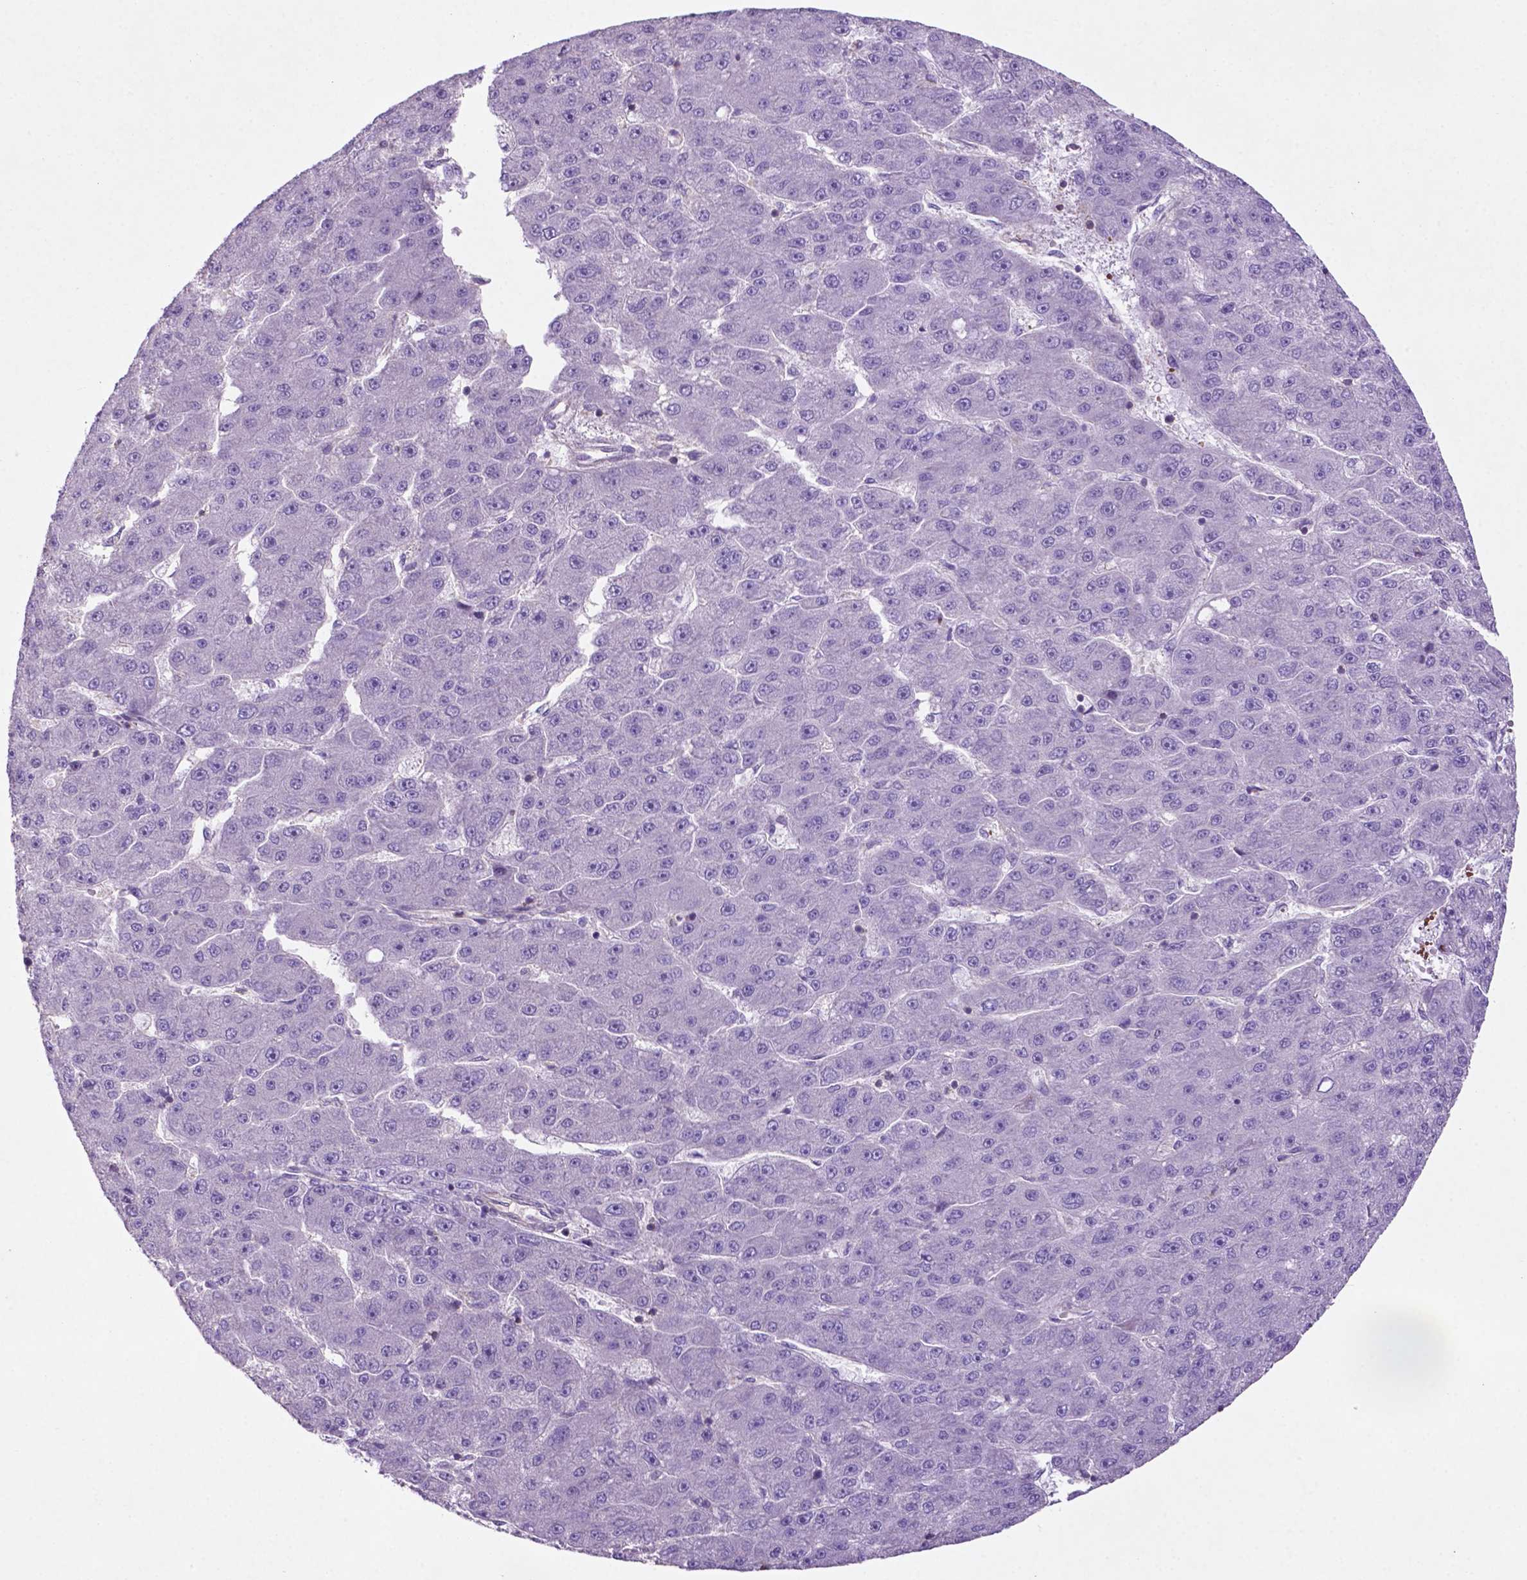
{"staining": {"intensity": "negative", "quantity": "none", "location": "none"}, "tissue": "liver cancer", "cell_type": "Tumor cells", "image_type": "cancer", "snomed": [{"axis": "morphology", "description": "Carcinoma, Hepatocellular, NOS"}, {"axis": "topography", "description": "Liver"}], "caption": "Human hepatocellular carcinoma (liver) stained for a protein using immunohistochemistry exhibits no staining in tumor cells.", "gene": "BMP4", "patient": {"sex": "male", "age": 67}}